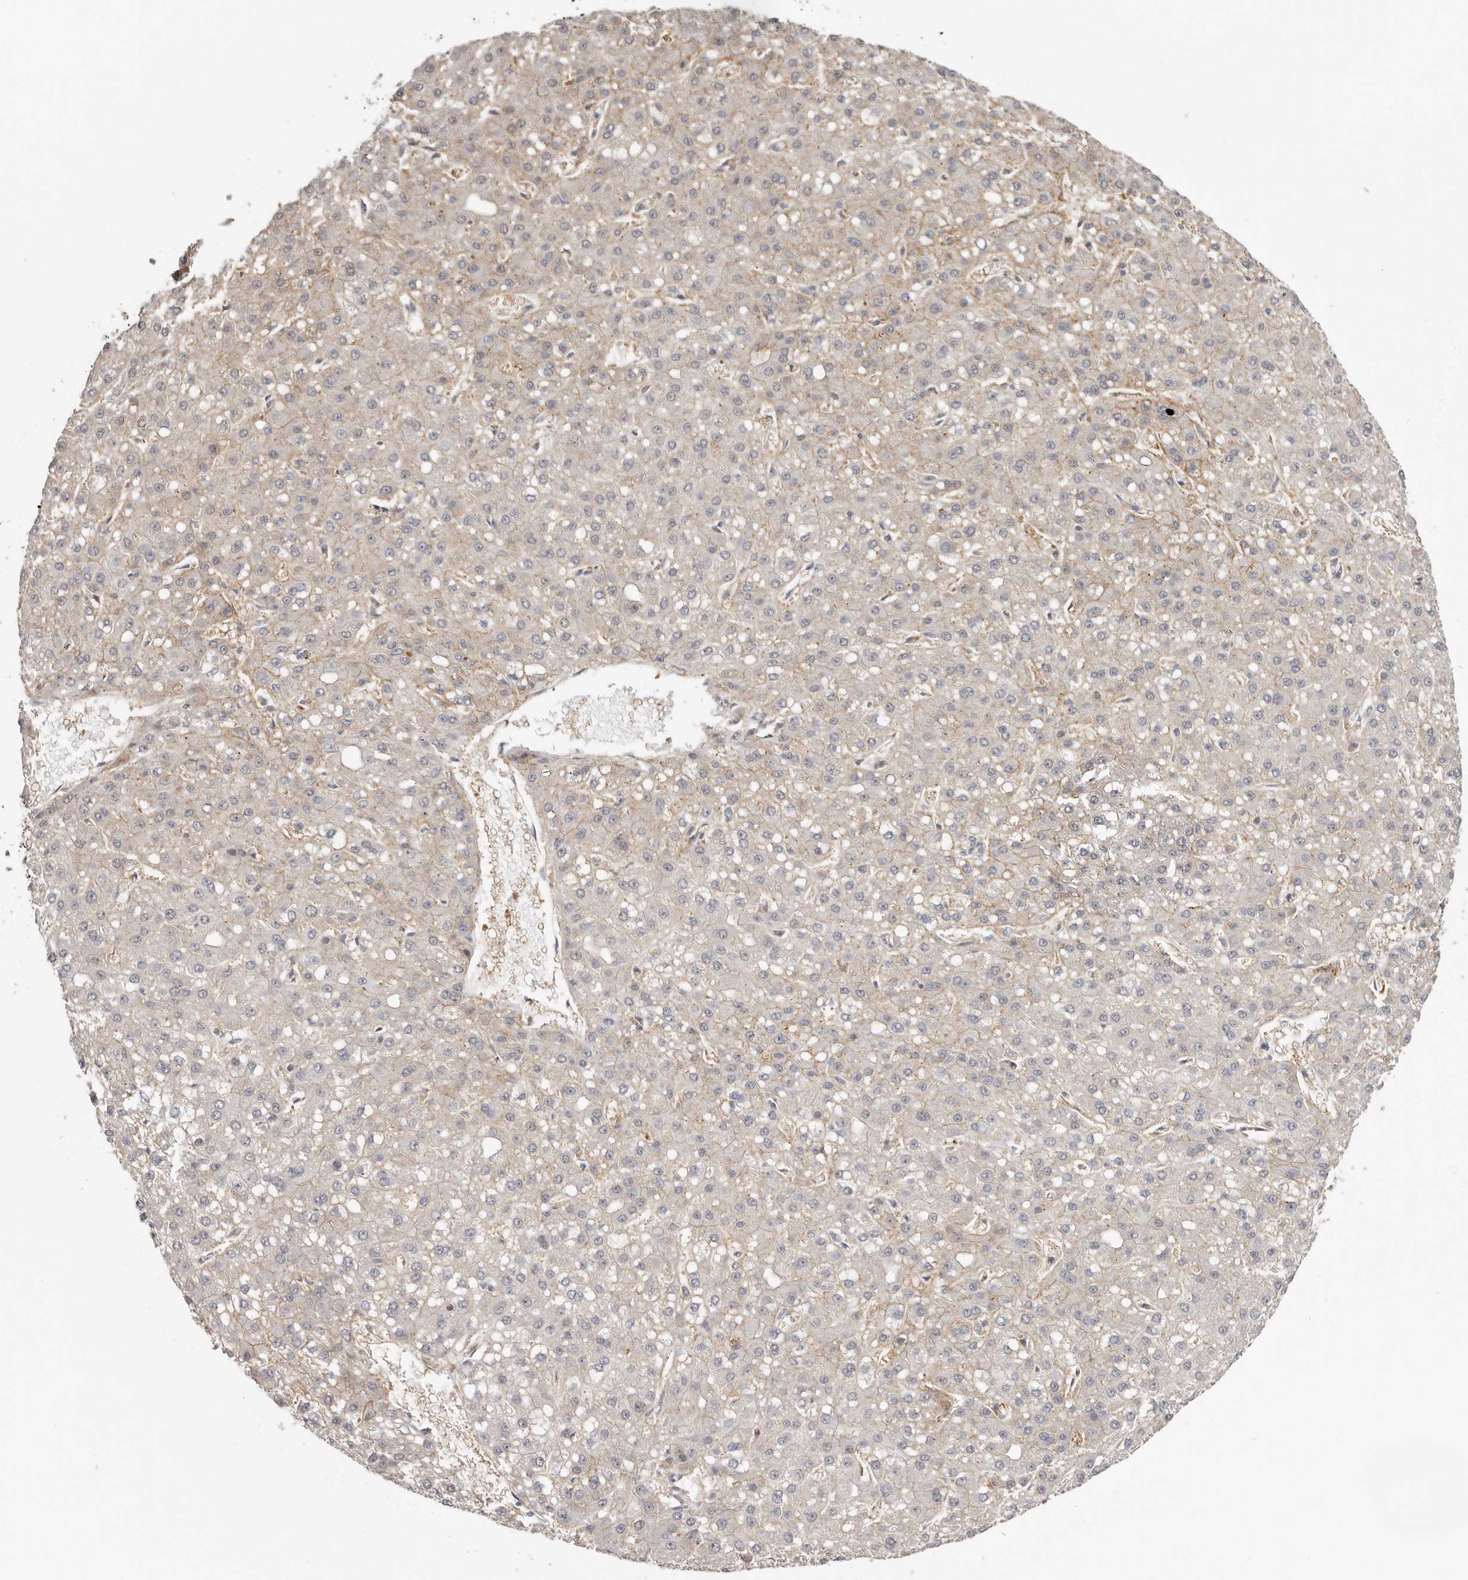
{"staining": {"intensity": "negative", "quantity": "none", "location": "none"}, "tissue": "liver cancer", "cell_type": "Tumor cells", "image_type": "cancer", "snomed": [{"axis": "morphology", "description": "Carcinoma, Hepatocellular, NOS"}, {"axis": "topography", "description": "Liver"}], "caption": "Tumor cells are negative for protein expression in human hepatocellular carcinoma (liver). The staining is performed using DAB brown chromogen with nuclei counter-stained in using hematoxylin.", "gene": "MSRB2", "patient": {"sex": "male", "age": 67}}